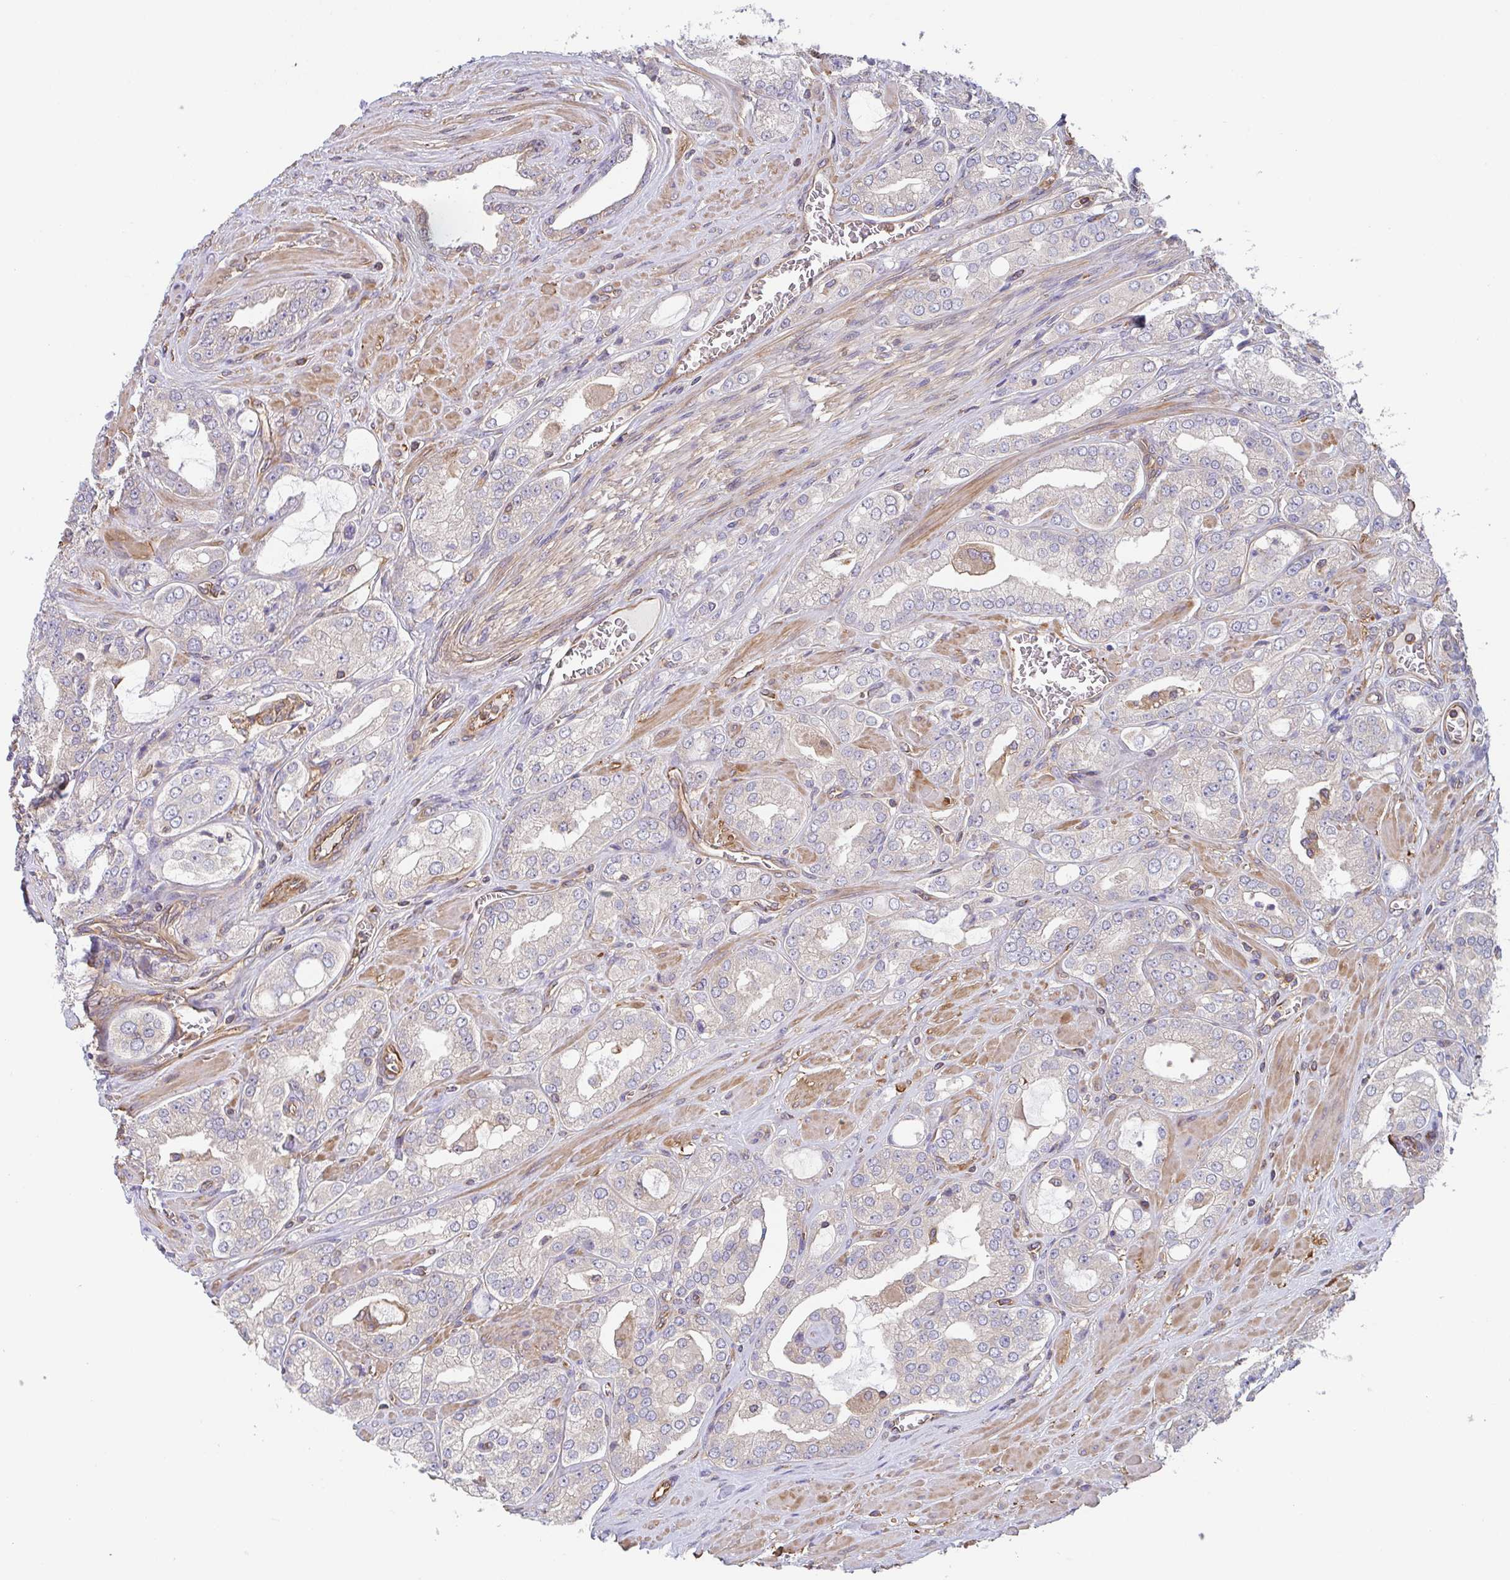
{"staining": {"intensity": "weak", "quantity": "<25%", "location": "cytoplasmic/membranous"}, "tissue": "prostate cancer", "cell_type": "Tumor cells", "image_type": "cancer", "snomed": [{"axis": "morphology", "description": "Adenocarcinoma, High grade"}, {"axis": "topography", "description": "Prostate"}], "caption": "There is no significant expression in tumor cells of prostate cancer (adenocarcinoma (high-grade)).", "gene": "TMEM229A", "patient": {"sex": "male", "age": 66}}